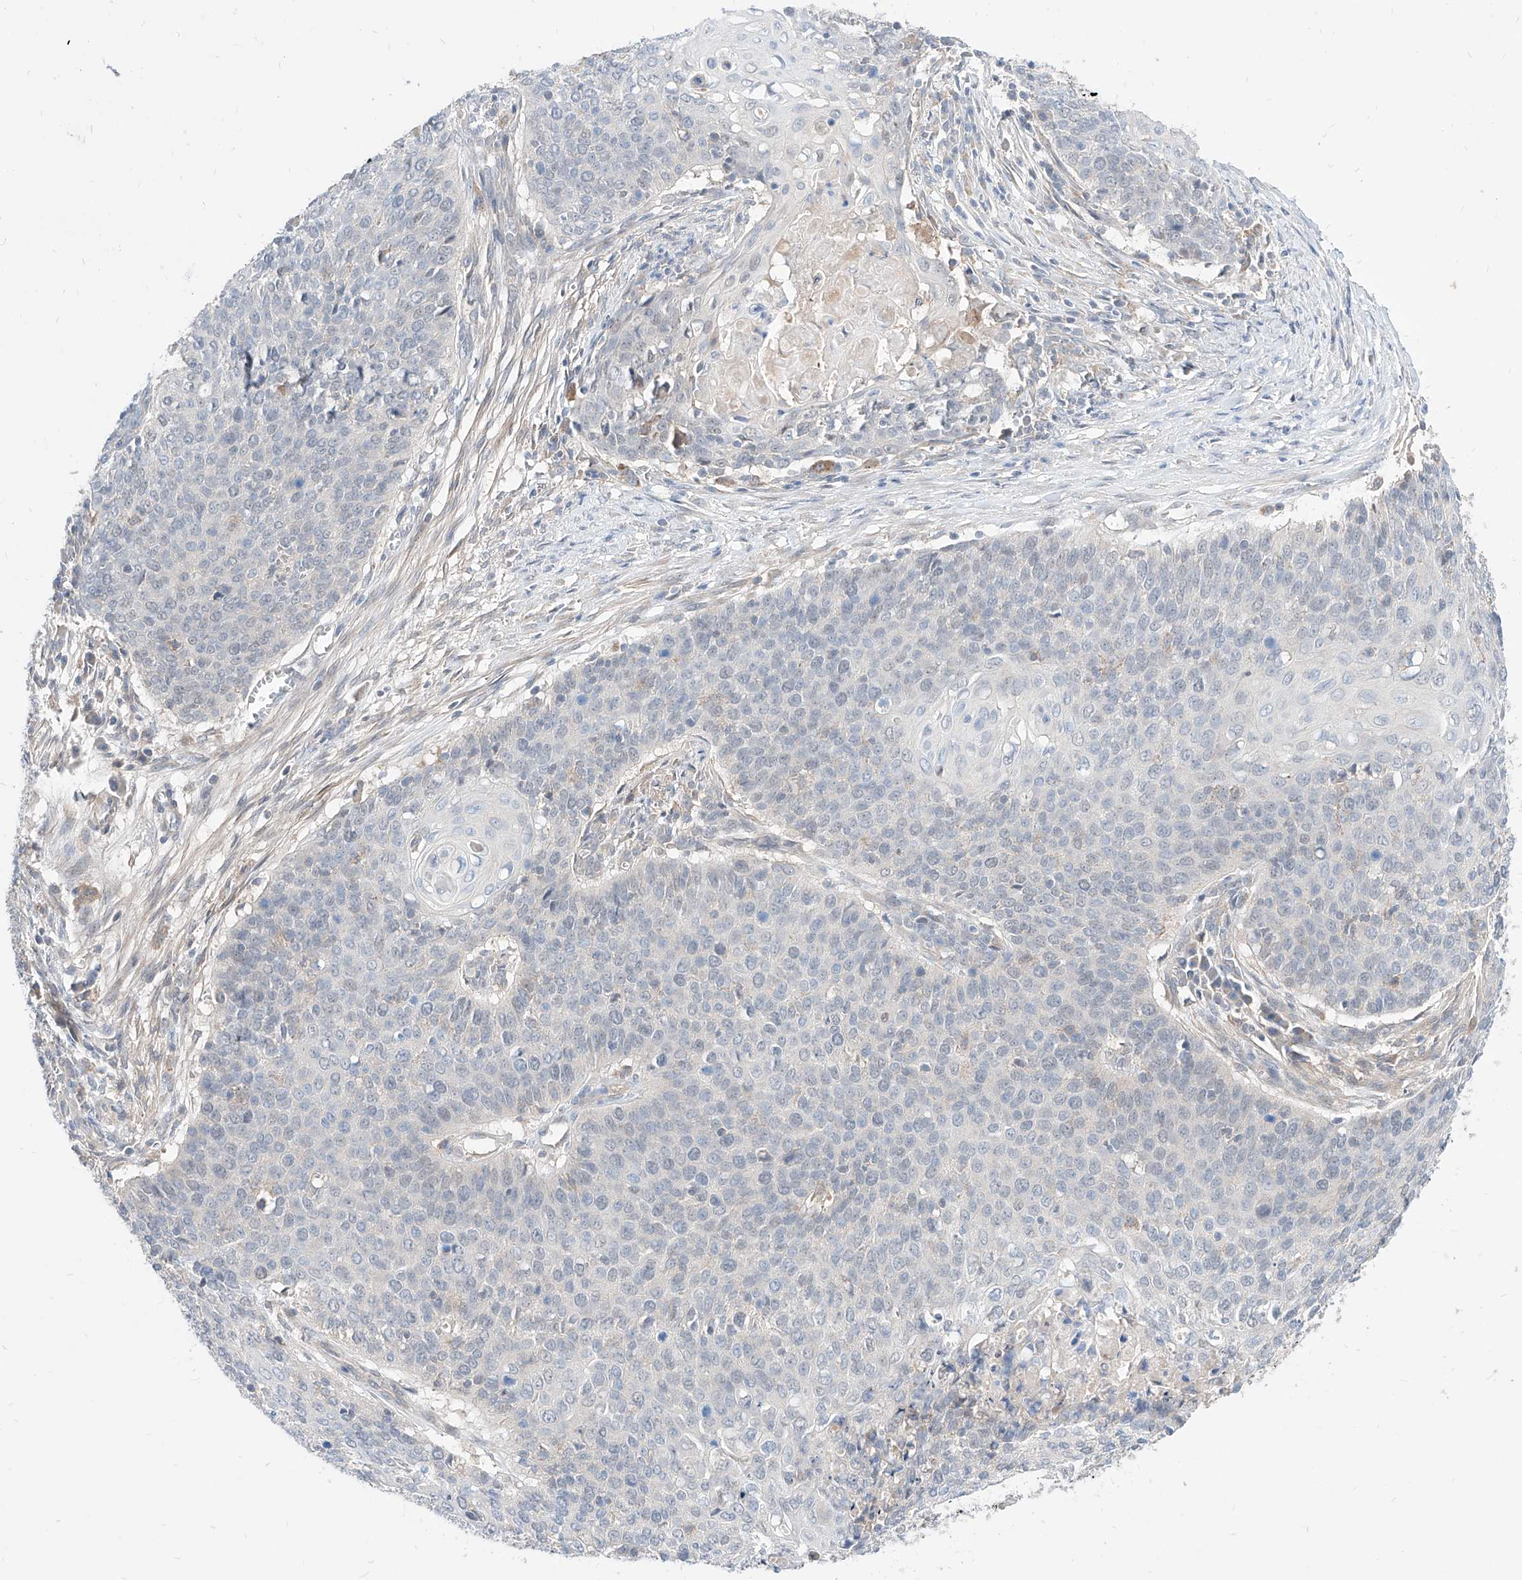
{"staining": {"intensity": "negative", "quantity": "none", "location": "none"}, "tissue": "cervical cancer", "cell_type": "Tumor cells", "image_type": "cancer", "snomed": [{"axis": "morphology", "description": "Squamous cell carcinoma, NOS"}, {"axis": "topography", "description": "Cervix"}], "caption": "This photomicrograph is of squamous cell carcinoma (cervical) stained with immunohistochemistry to label a protein in brown with the nuclei are counter-stained blue. There is no expression in tumor cells.", "gene": "TSNAX", "patient": {"sex": "female", "age": 39}}